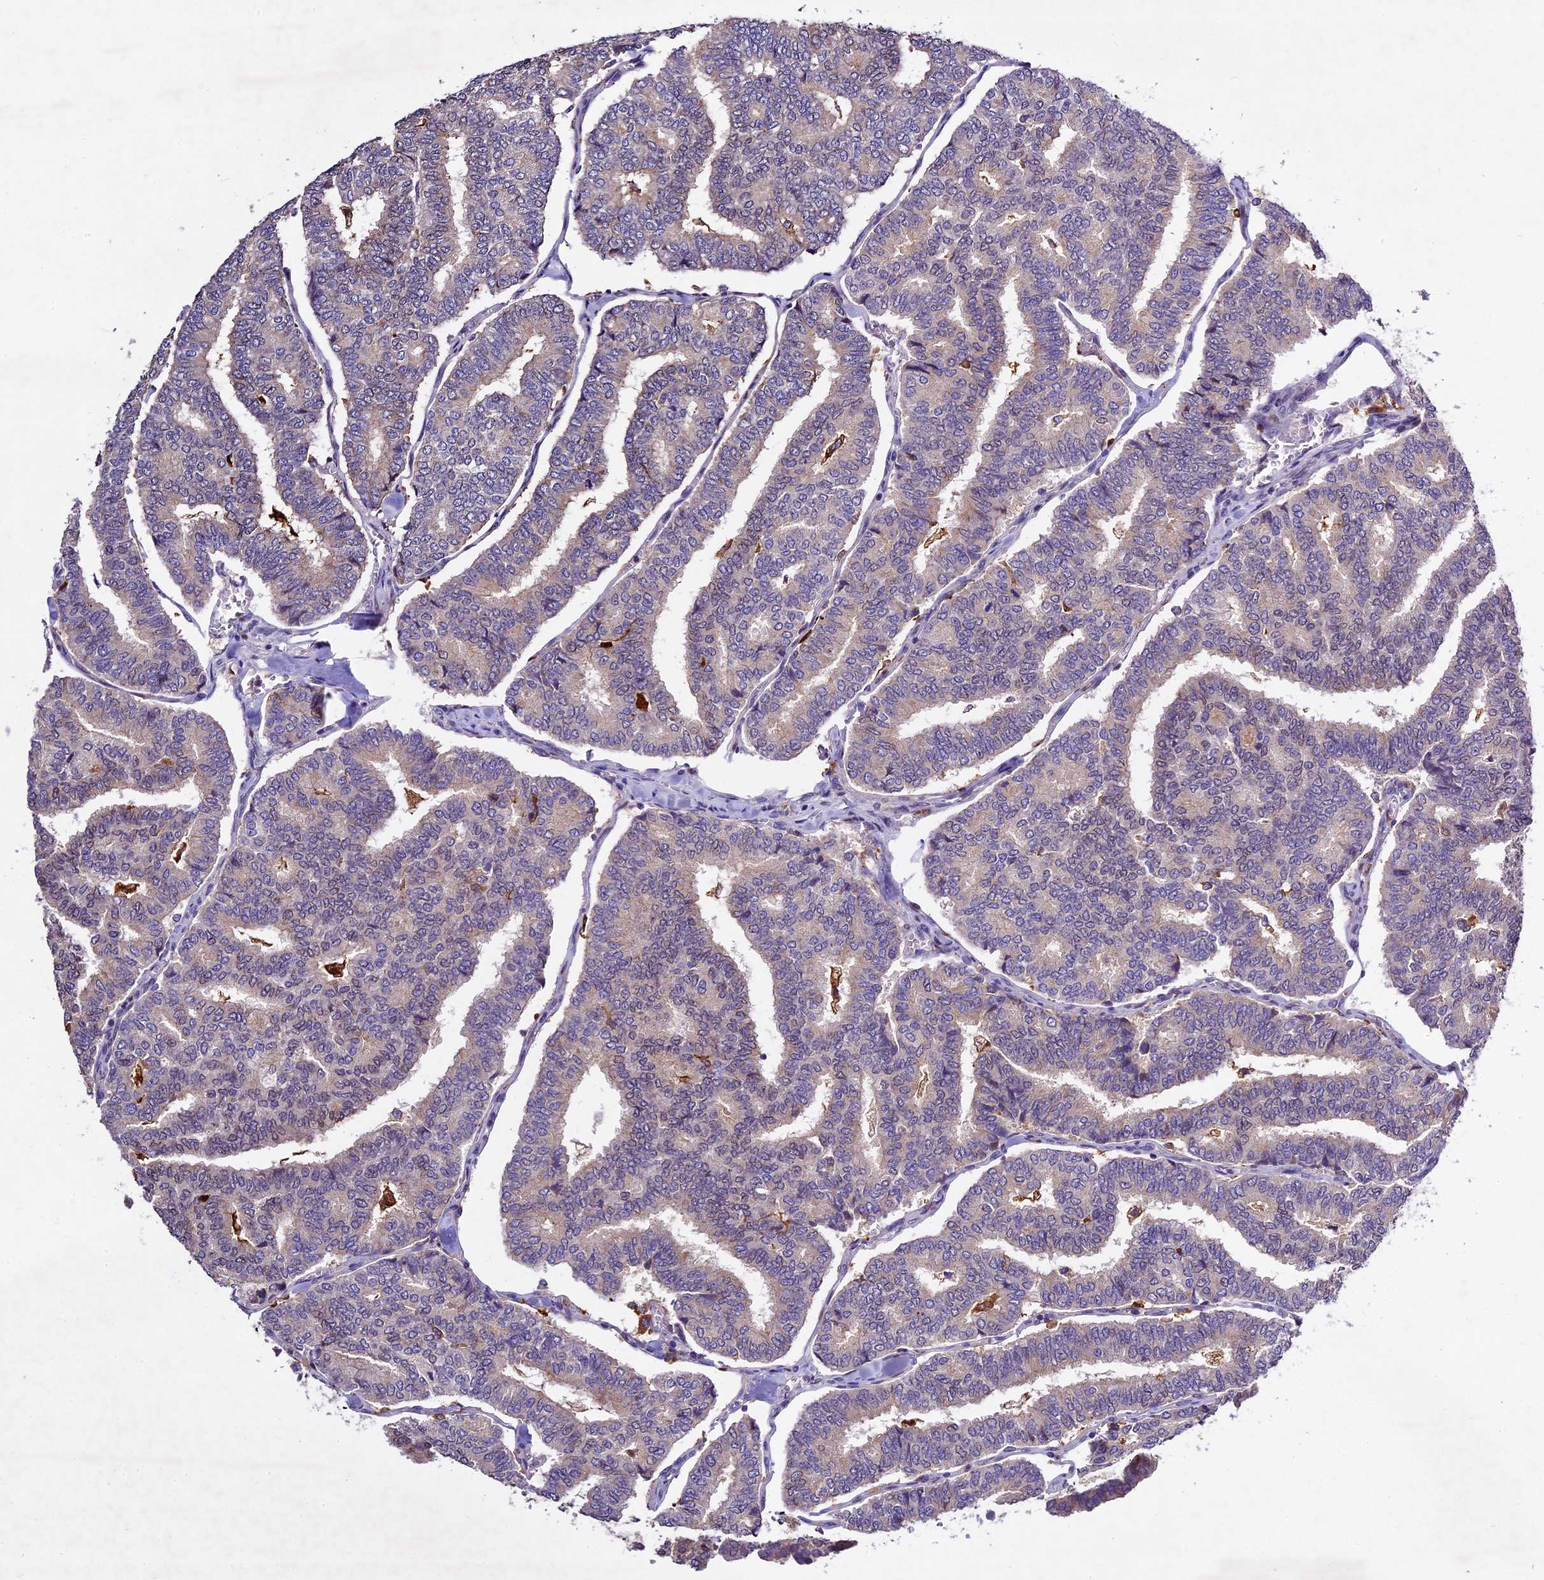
{"staining": {"intensity": "negative", "quantity": "none", "location": "none"}, "tissue": "thyroid cancer", "cell_type": "Tumor cells", "image_type": "cancer", "snomed": [{"axis": "morphology", "description": "Papillary adenocarcinoma, NOS"}, {"axis": "topography", "description": "Thyroid gland"}], "caption": "Tumor cells show no significant staining in thyroid cancer.", "gene": "CILP2", "patient": {"sex": "female", "age": 35}}